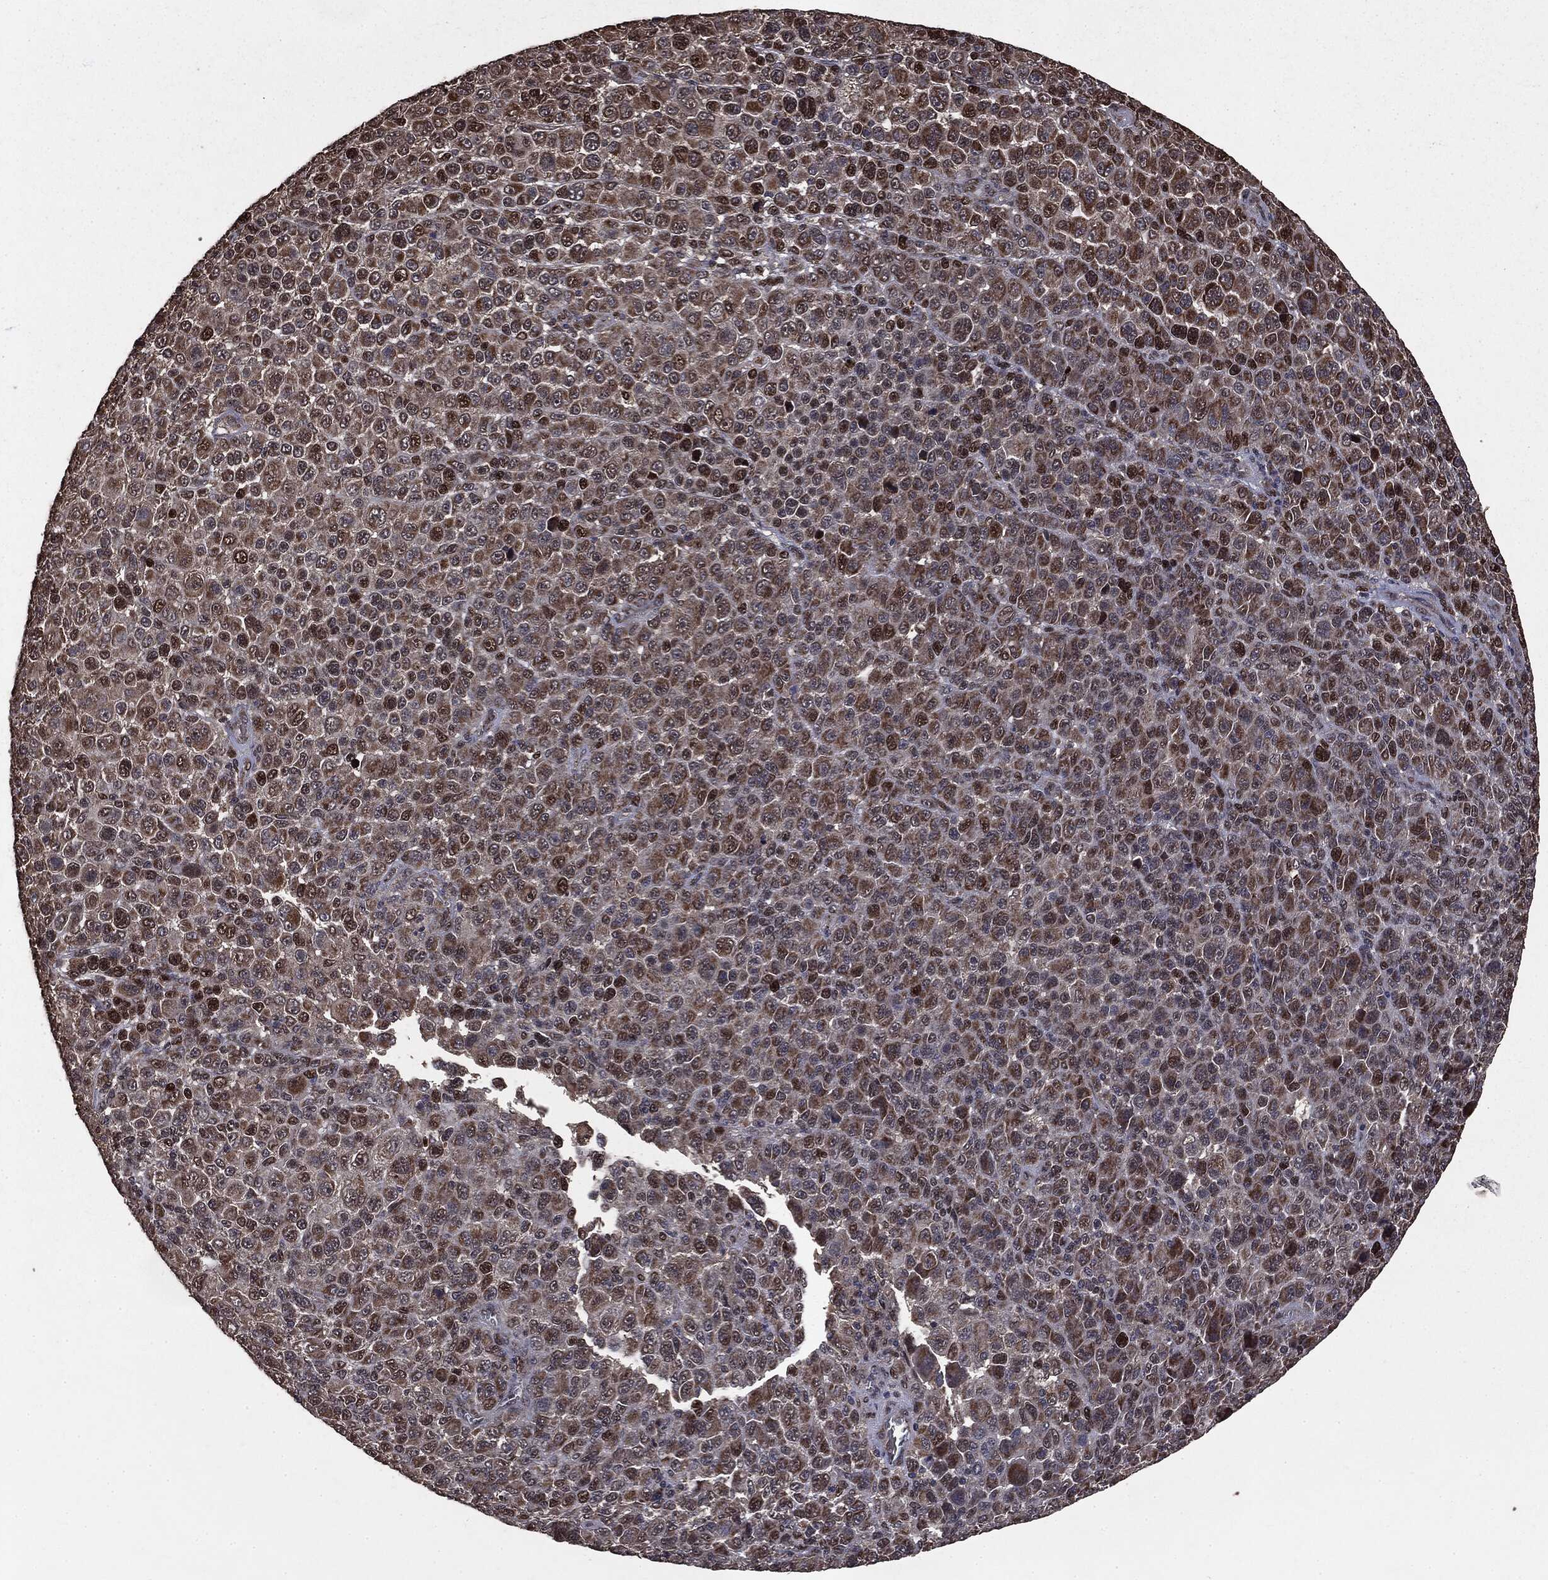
{"staining": {"intensity": "strong", "quantity": "<25%", "location": "nuclear"}, "tissue": "melanoma", "cell_type": "Tumor cells", "image_type": "cancer", "snomed": [{"axis": "morphology", "description": "Malignant melanoma, NOS"}, {"axis": "topography", "description": "Skin"}], "caption": "Immunohistochemistry (IHC) (DAB) staining of melanoma shows strong nuclear protein staining in about <25% of tumor cells.", "gene": "PPP6R2", "patient": {"sex": "female", "age": 57}}